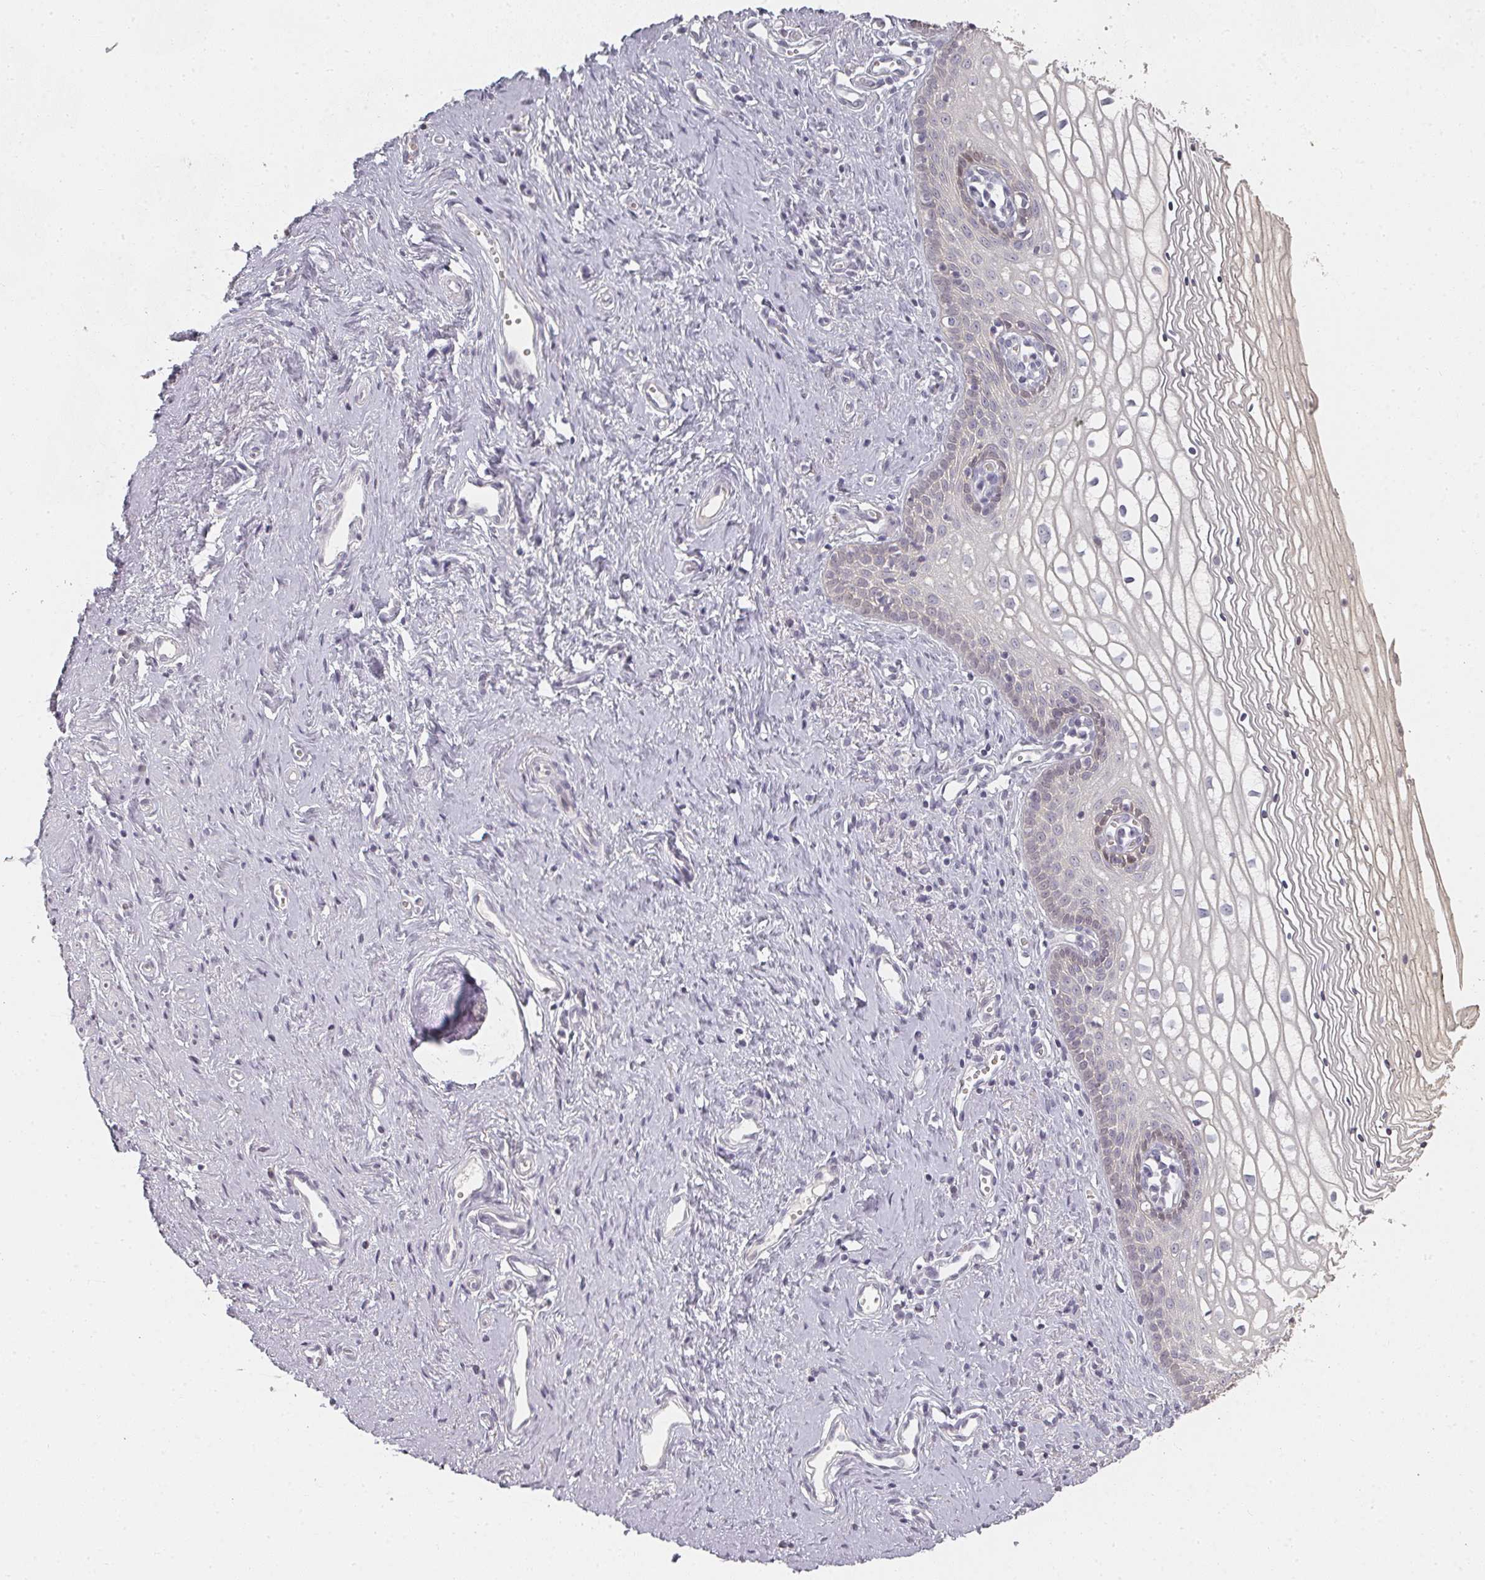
{"staining": {"intensity": "moderate", "quantity": "<25%", "location": "cytoplasmic/membranous,nuclear"}, "tissue": "vagina", "cell_type": "Squamous epithelial cells", "image_type": "normal", "snomed": [{"axis": "morphology", "description": "Normal tissue, NOS"}, {"axis": "topography", "description": "Vagina"}], "caption": "Immunohistochemistry photomicrograph of normal human vagina stained for a protein (brown), which demonstrates low levels of moderate cytoplasmic/membranous,nuclear staining in about <25% of squamous epithelial cells.", "gene": "SHISA2", "patient": {"sex": "female", "age": 59}}